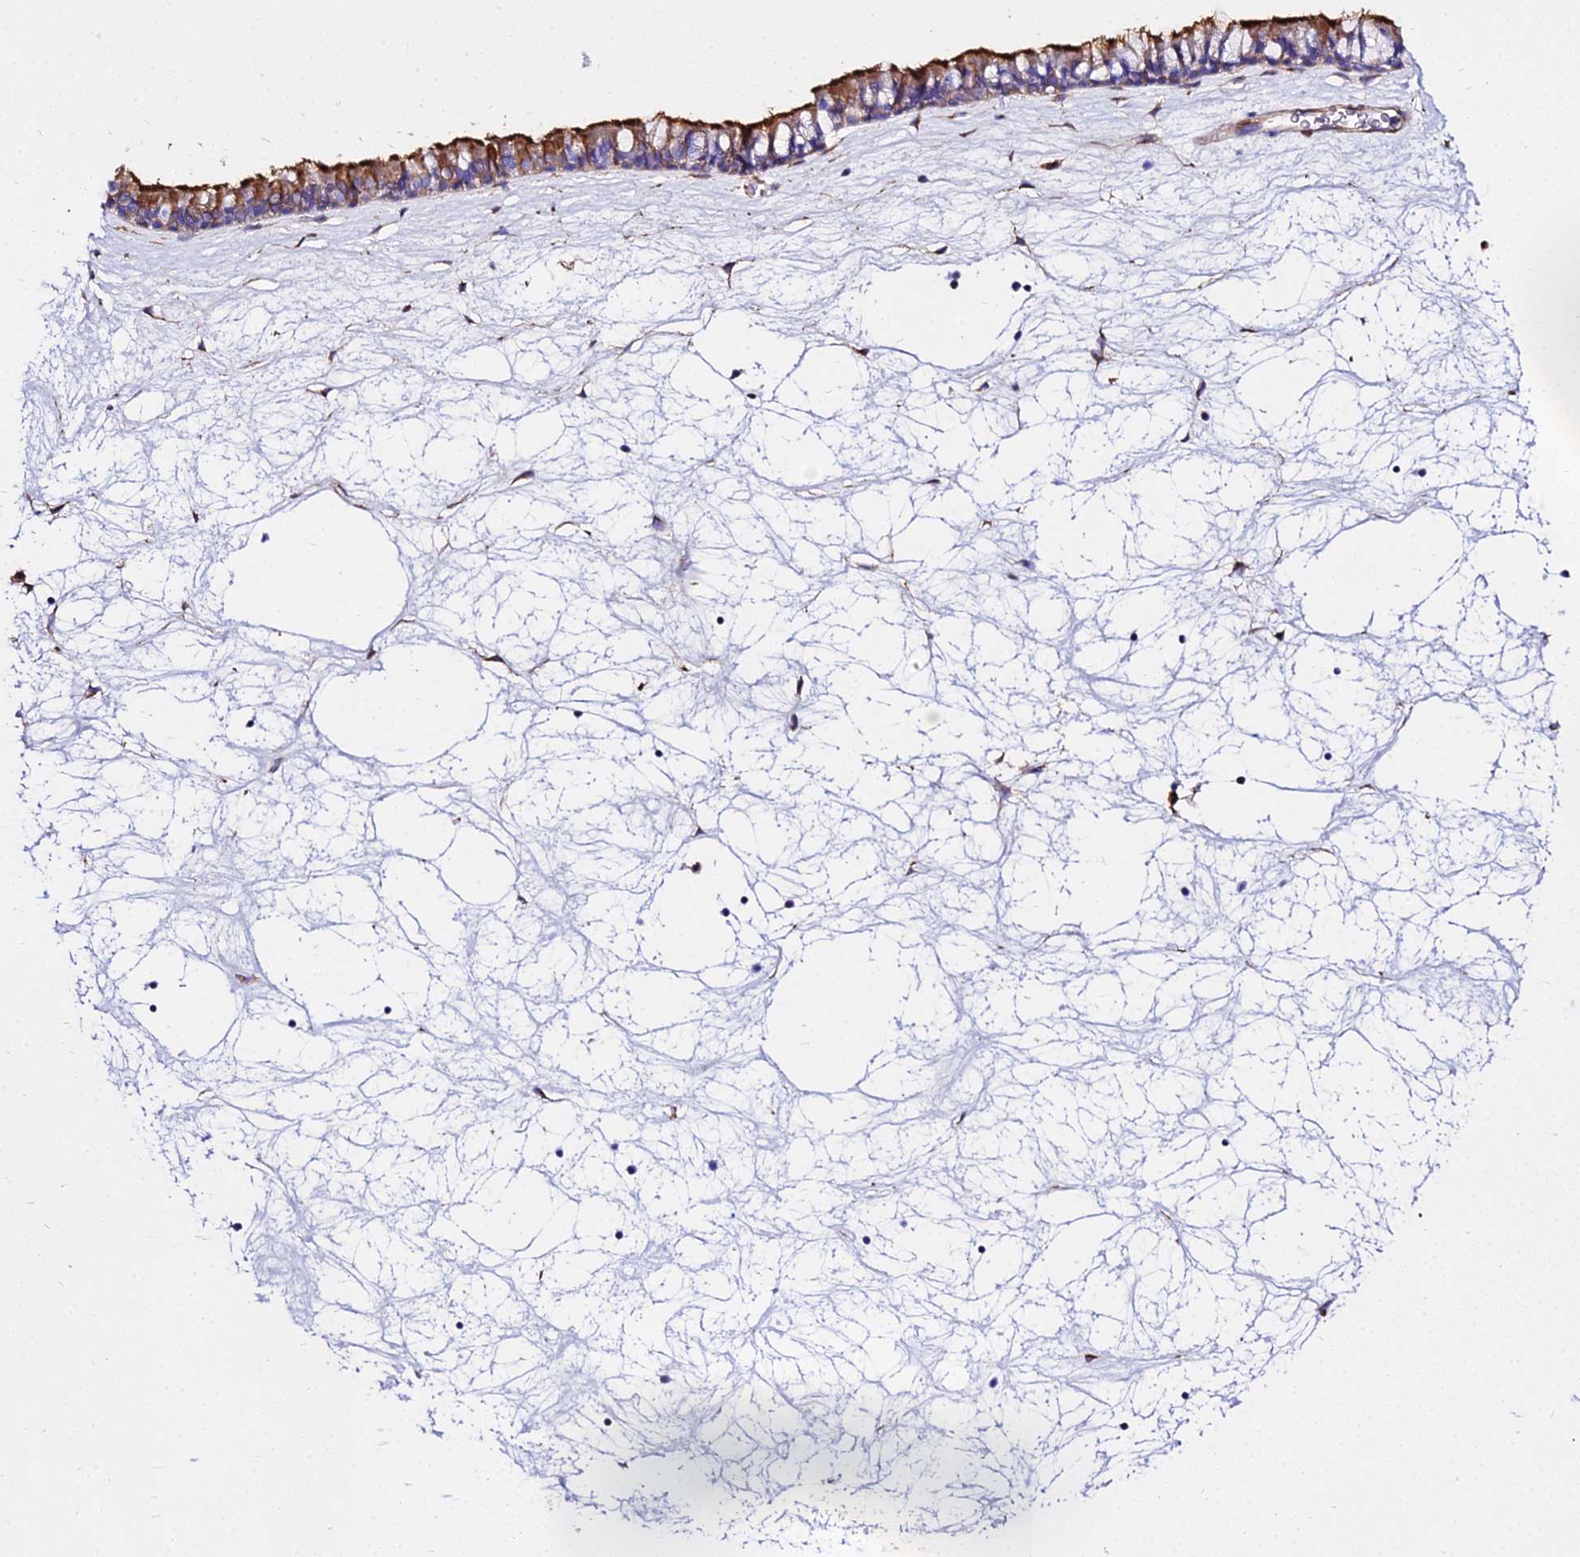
{"staining": {"intensity": "strong", "quantity": ">75%", "location": "cytoplasmic/membranous"}, "tissue": "nasopharynx", "cell_type": "Respiratory epithelial cells", "image_type": "normal", "snomed": [{"axis": "morphology", "description": "Normal tissue, NOS"}, {"axis": "topography", "description": "Nasopharynx"}], "caption": "The histopathology image demonstrates a brown stain indicating the presence of a protein in the cytoplasmic/membranous of respiratory epithelial cells in nasopharynx.", "gene": "TUBA1A", "patient": {"sex": "male", "age": 64}}